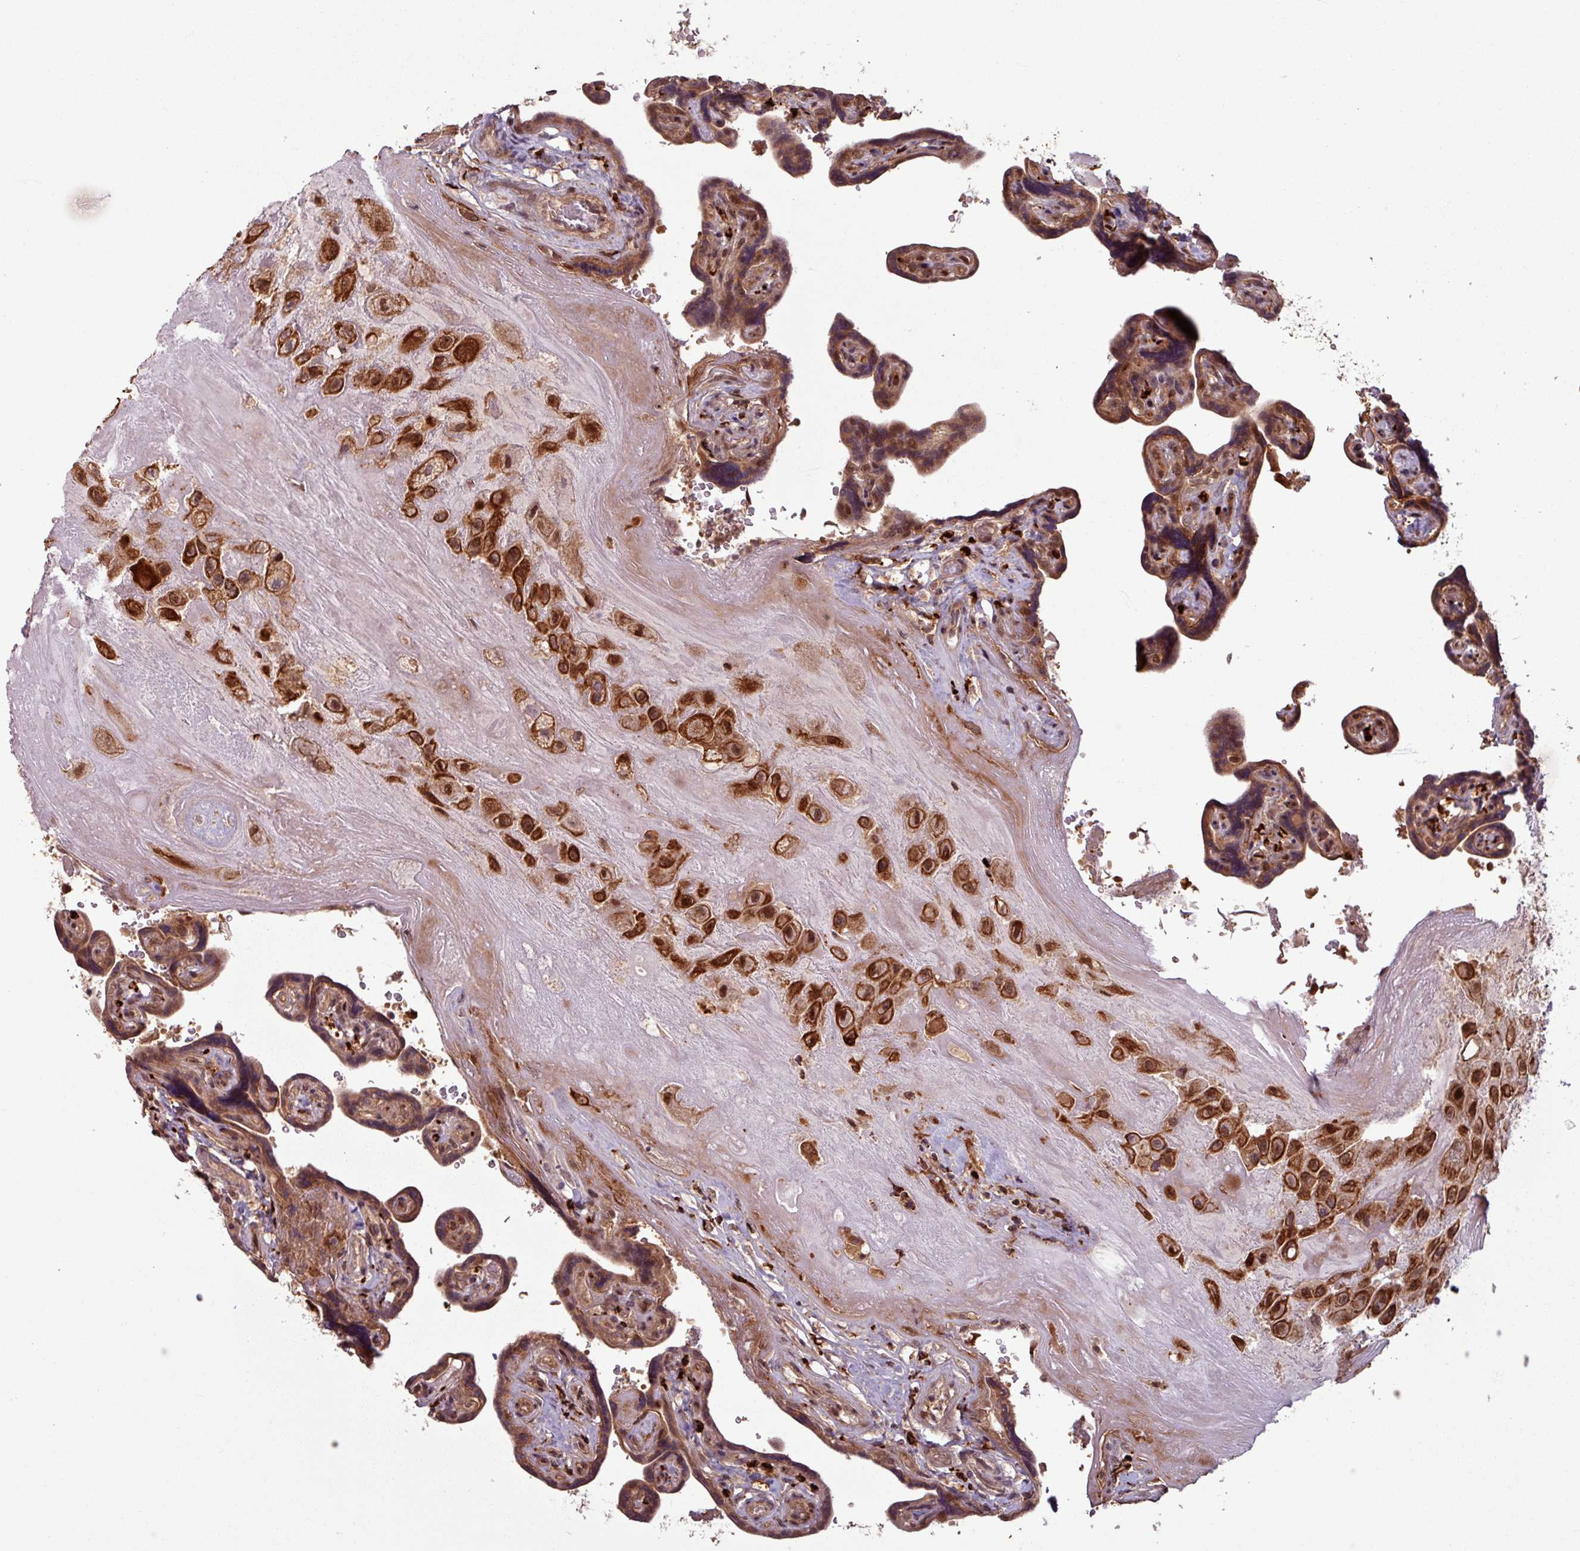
{"staining": {"intensity": "strong", "quantity": ">75%", "location": "cytoplasmic/membranous,nuclear"}, "tissue": "placenta", "cell_type": "Decidual cells", "image_type": "normal", "snomed": [{"axis": "morphology", "description": "Normal tissue, NOS"}, {"axis": "topography", "description": "Placenta"}], "caption": "The immunohistochemical stain highlights strong cytoplasmic/membranous,nuclear expression in decidual cells of normal placenta. Nuclei are stained in blue.", "gene": "OR6B1", "patient": {"sex": "female", "age": 32}}